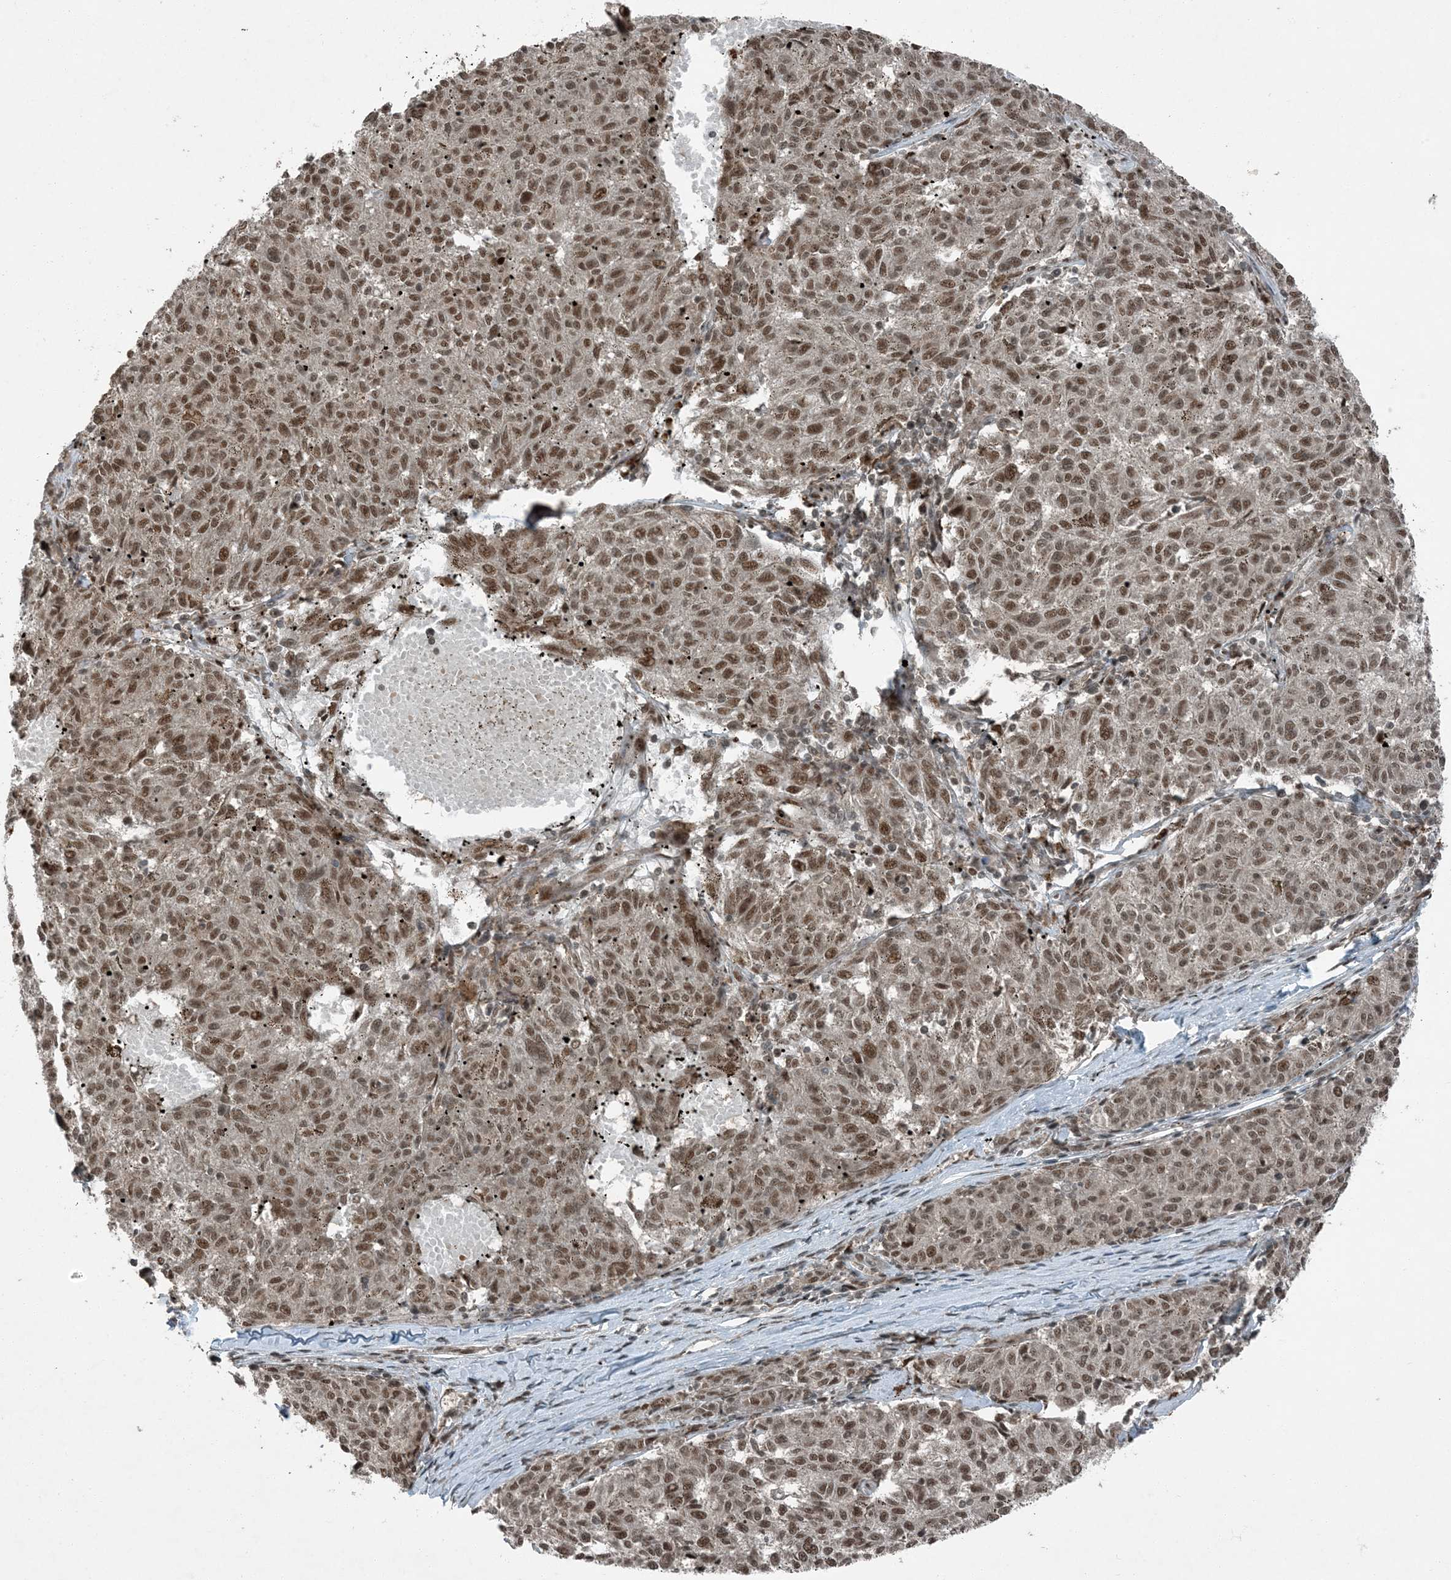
{"staining": {"intensity": "moderate", "quantity": ">75%", "location": "nuclear"}, "tissue": "melanoma", "cell_type": "Tumor cells", "image_type": "cancer", "snomed": [{"axis": "morphology", "description": "Malignant melanoma, NOS"}, {"axis": "topography", "description": "Skin"}], "caption": "The histopathology image displays immunohistochemical staining of melanoma. There is moderate nuclear expression is identified in about >75% of tumor cells.", "gene": "TRAPPC12", "patient": {"sex": "female", "age": 72}}